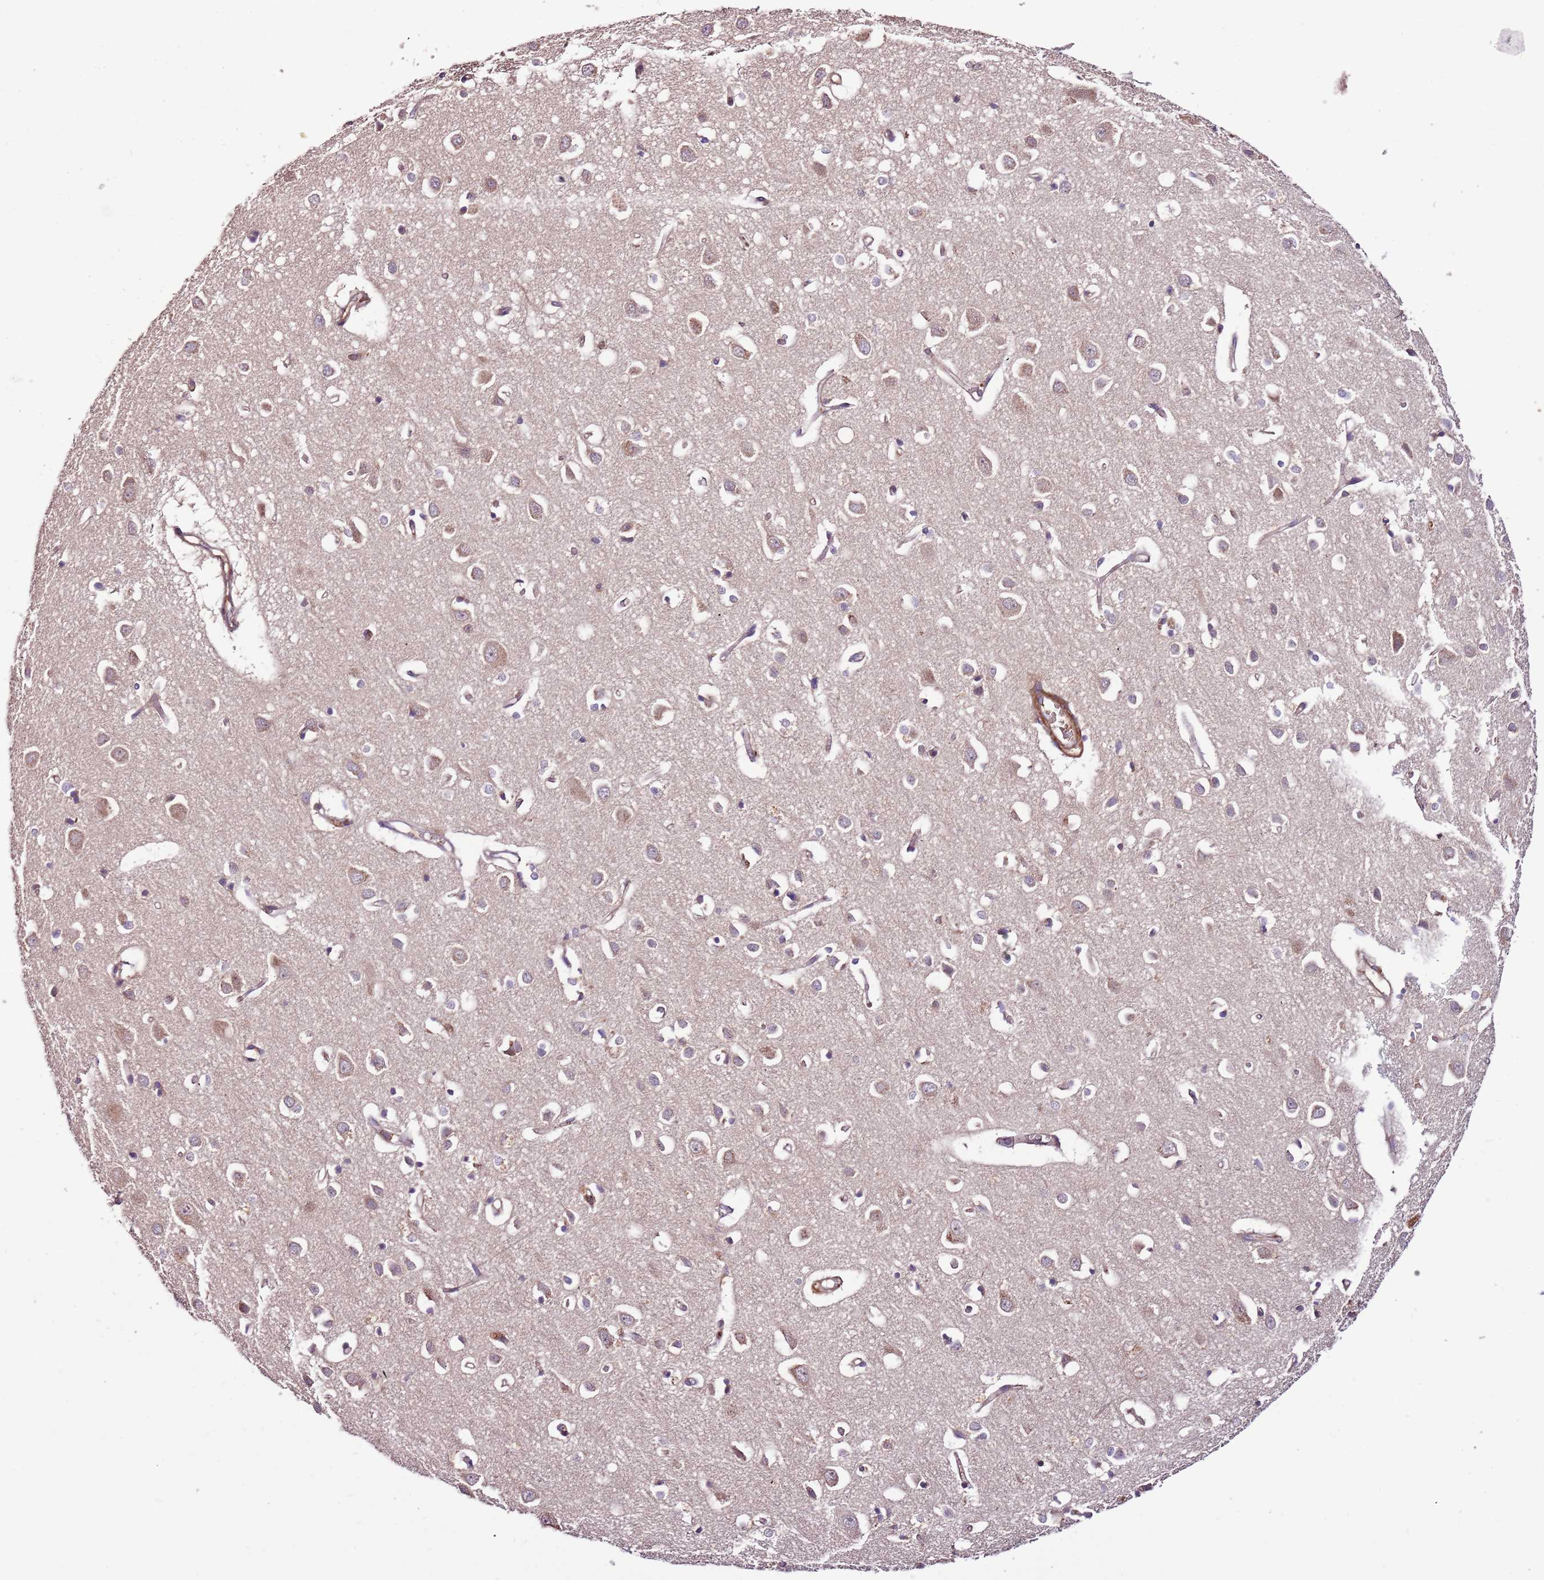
{"staining": {"intensity": "moderate", "quantity": ">75%", "location": "cytoplasmic/membranous"}, "tissue": "cerebral cortex", "cell_type": "Endothelial cells", "image_type": "normal", "snomed": [{"axis": "morphology", "description": "Normal tissue, NOS"}, {"axis": "topography", "description": "Cerebral cortex"}], "caption": "A high-resolution image shows immunohistochemistry (IHC) staining of normal cerebral cortex, which reveals moderate cytoplasmic/membranous expression in about >75% of endothelial cells.", "gene": "DENR", "patient": {"sex": "female", "age": 64}}